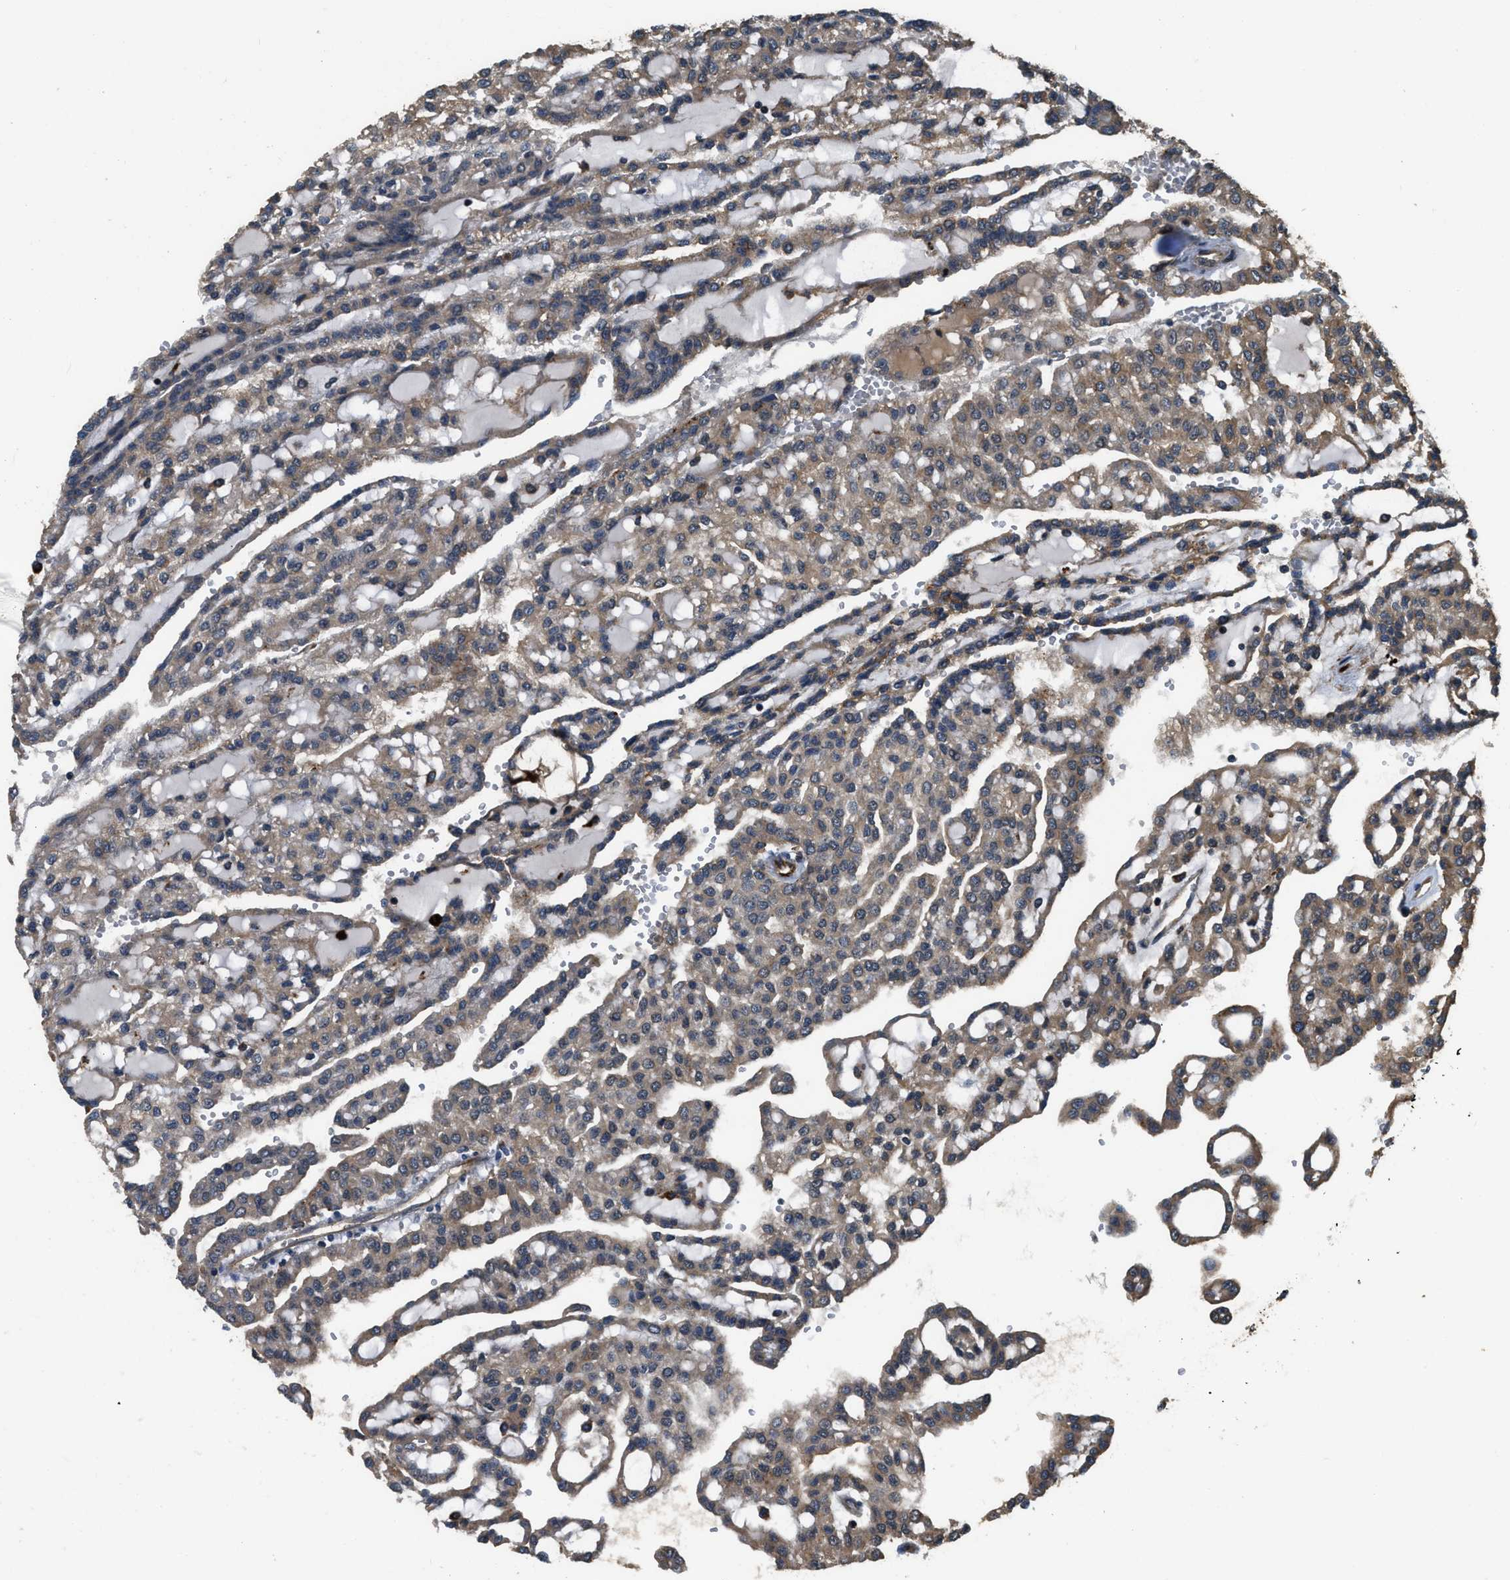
{"staining": {"intensity": "weak", "quantity": ">75%", "location": "cytoplasmic/membranous"}, "tissue": "renal cancer", "cell_type": "Tumor cells", "image_type": "cancer", "snomed": [{"axis": "morphology", "description": "Adenocarcinoma, NOS"}, {"axis": "topography", "description": "Kidney"}], "caption": "Immunohistochemistry image of human renal cancer (adenocarcinoma) stained for a protein (brown), which demonstrates low levels of weak cytoplasmic/membranous positivity in approximately >75% of tumor cells.", "gene": "GGH", "patient": {"sex": "male", "age": 63}}